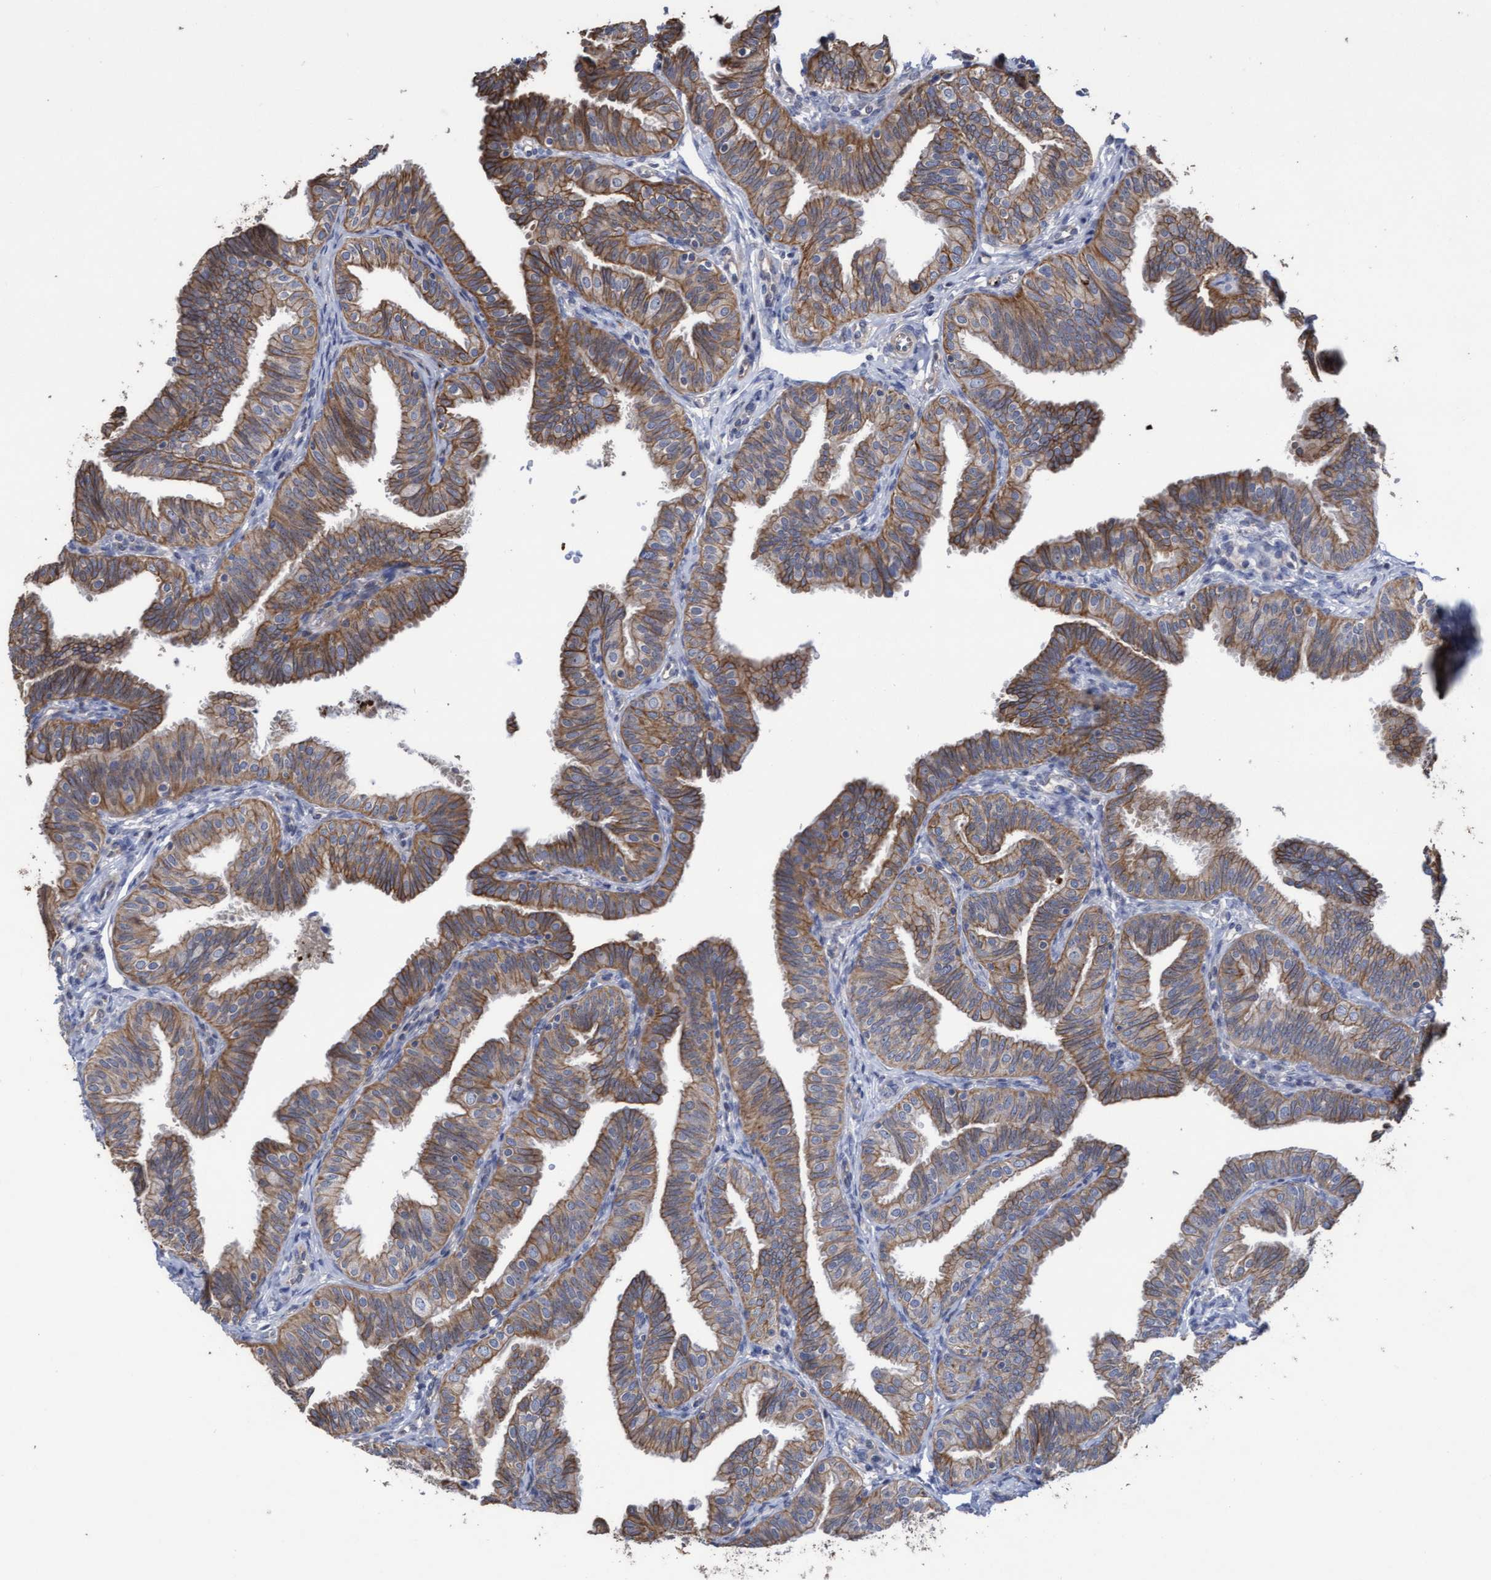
{"staining": {"intensity": "moderate", "quantity": ">75%", "location": "cytoplasmic/membranous"}, "tissue": "fallopian tube", "cell_type": "Glandular cells", "image_type": "normal", "snomed": [{"axis": "morphology", "description": "Normal tissue, NOS"}, {"axis": "topography", "description": "Fallopian tube"}], "caption": "Fallopian tube stained with DAB IHC reveals medium levels of moderate cytoplasmic/membranous positivity in approximately >75% of glandular cells.", "gene": "KRT24", "patient": {"sex": "female", "age": 35}}